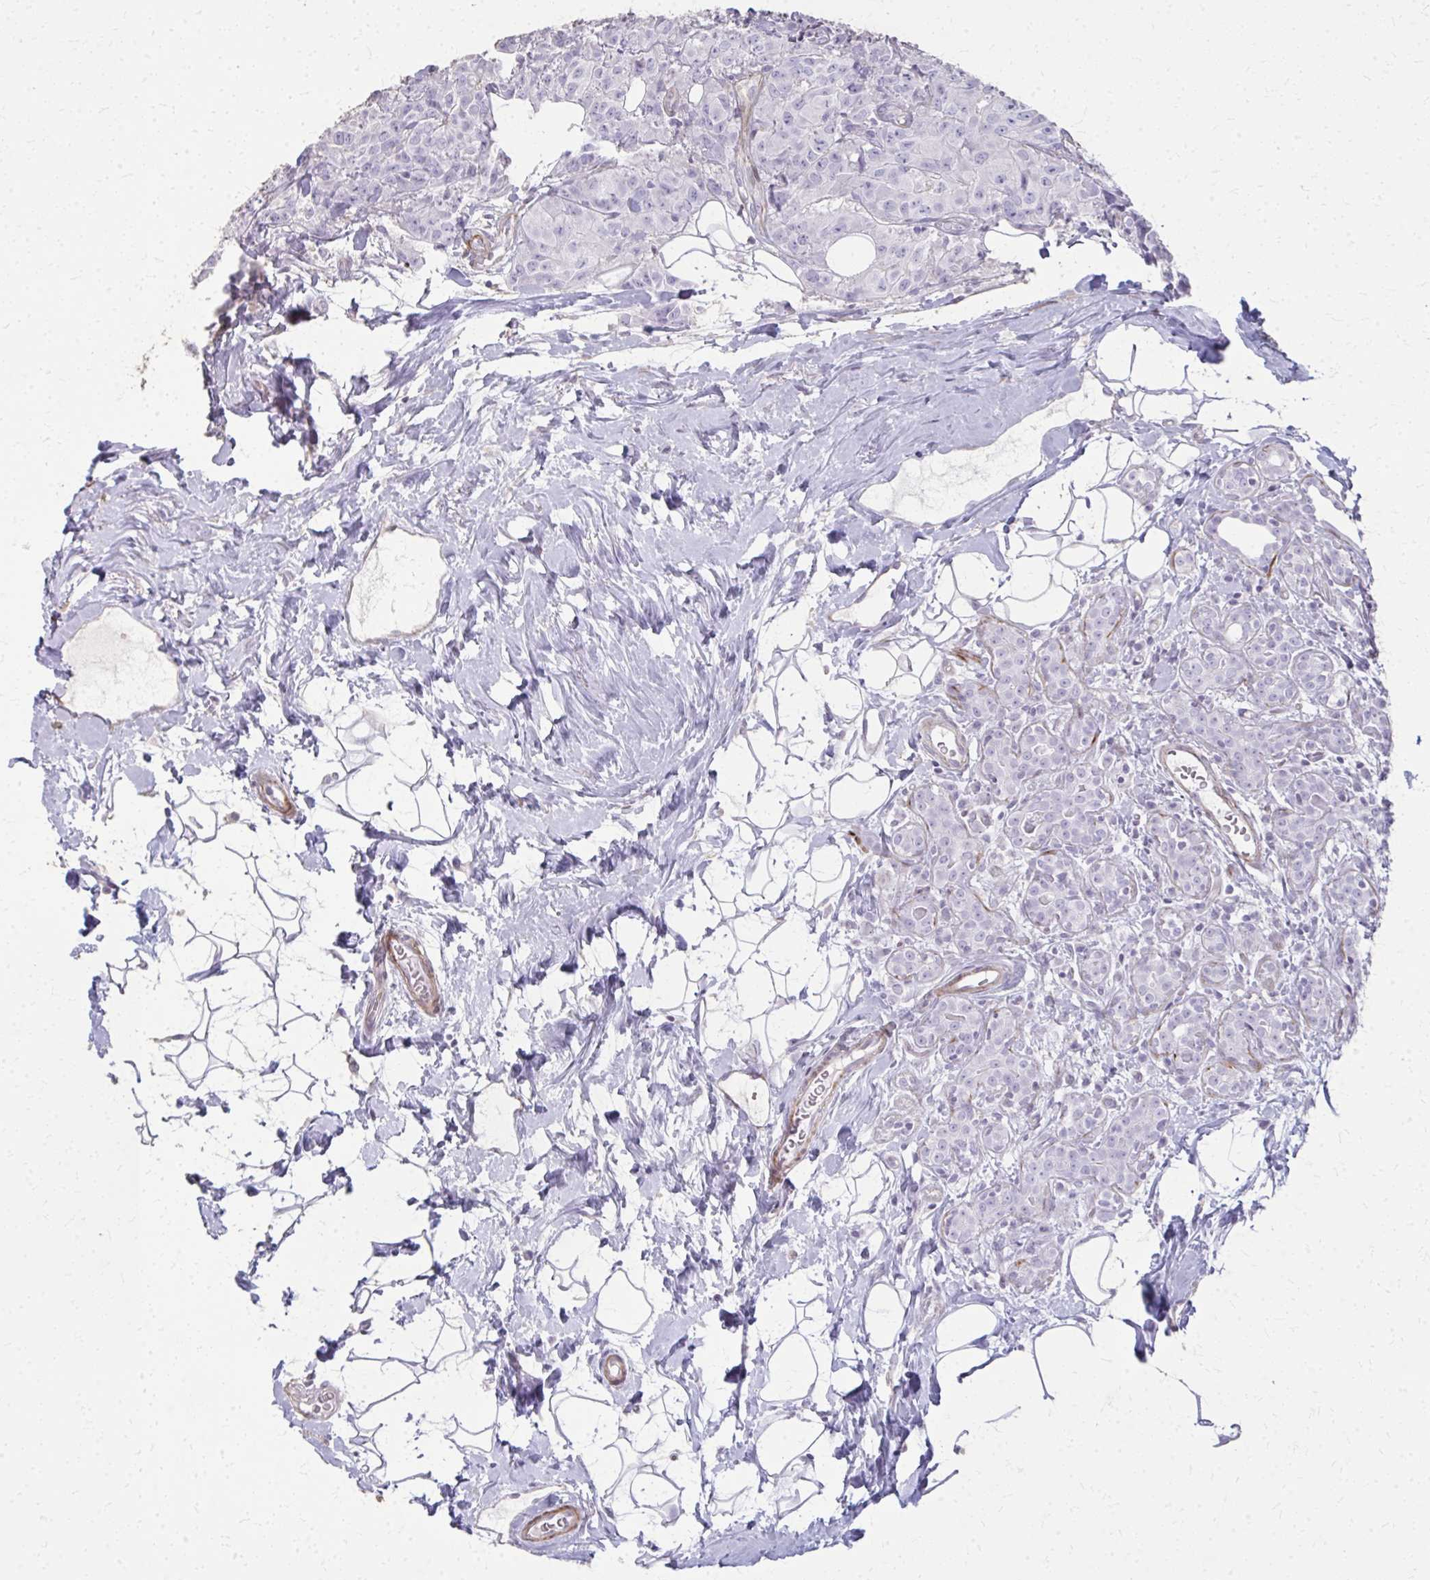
{"staining": {"intensity": "negative", "quantity": "none", "location": "none"}, "tissue": "breast cancer", "cell_type": "Tumor cells", "image_type": "cancer", "snomed": [{"axis": "morphology", "description": "Duct carcinoma"}, {"axis": "topography", "description": "Breast"}], "caption": "Micrograph shows no protein positivity in tumor cells of breast cancer tissue.", "gene": "TENM4", "patient": {"sex": "female", "age": 43}}